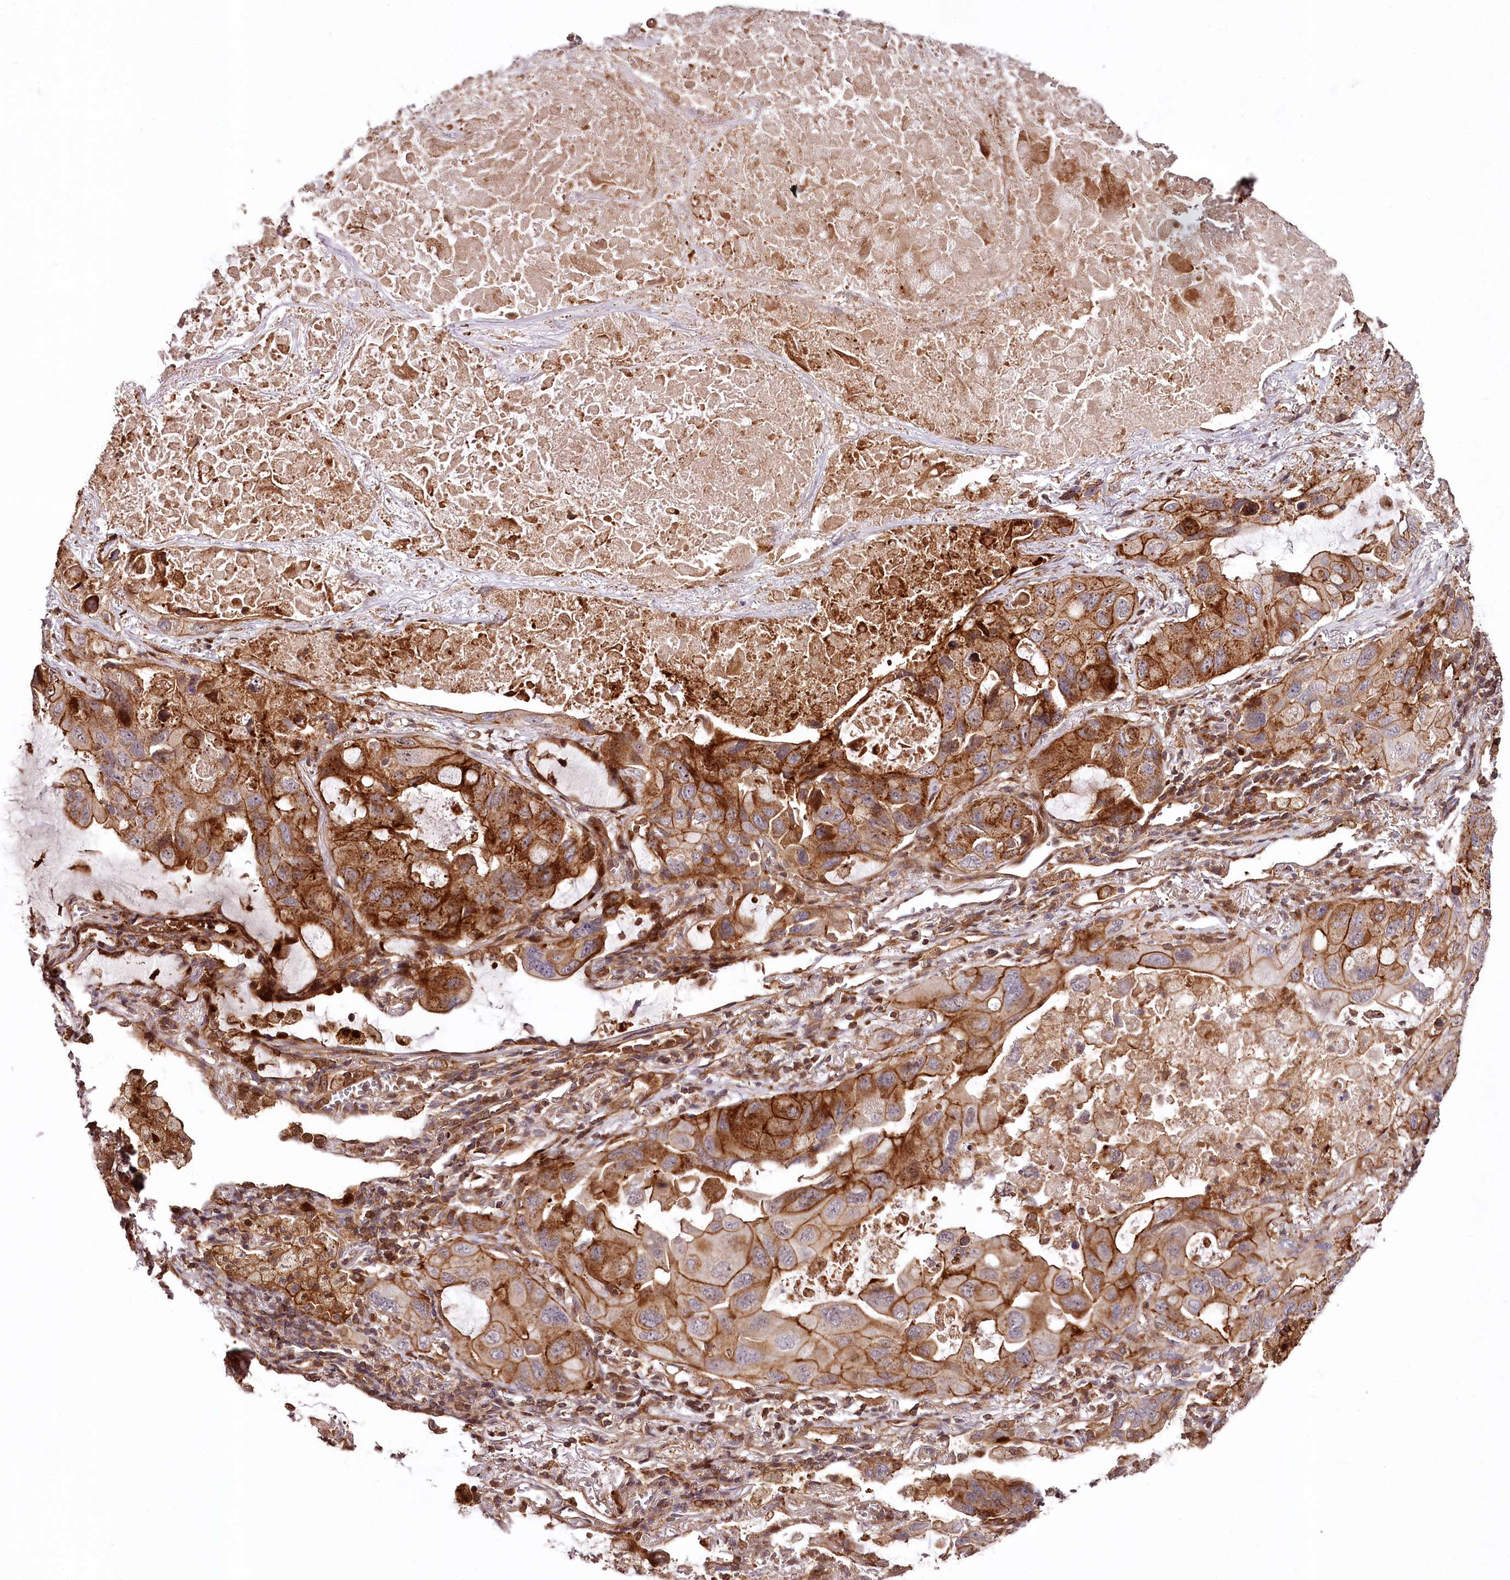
{"staining": {"intensity": "strong", "quantity": ">75%", "location": "cytoplasmic/membranous"}, "tissue": "lung cancer", "cell_type": "Tumor cells", "image_type": "cancer", "snomed": [{"axis": "morphology", "description": "Squamous cell carcinoma, NOS"}, {"axis": "topography", "description": "Lung"}], "caption": "The micrograph shows immunohistochemical staining of lung cancer. There is strong cytoplasmic/membranous staining is appreciated in about >75% of tumor cells.", "gene": "KIF14", "patient": {"sex": "female", "age": 73}}